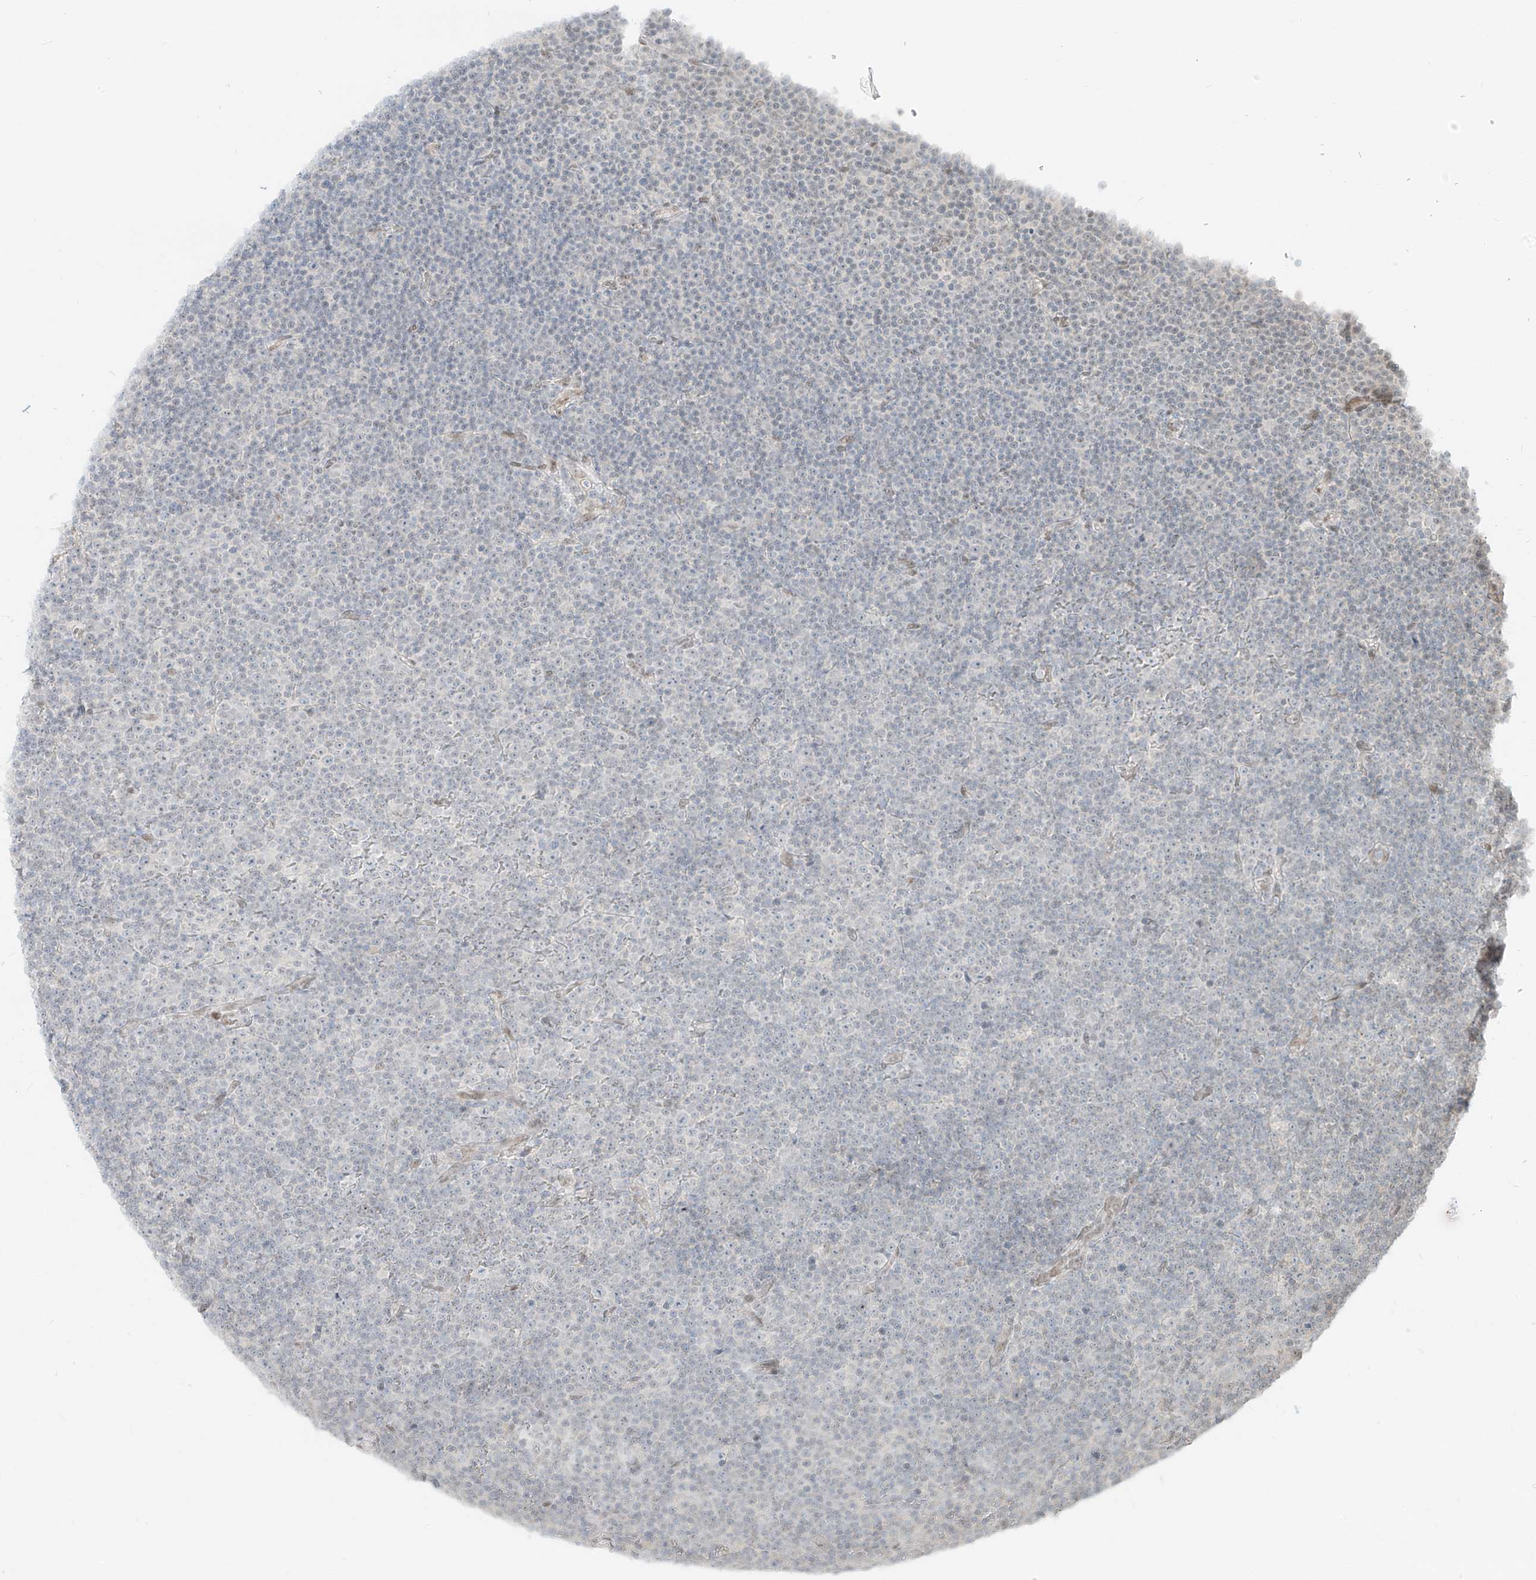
{"staining": {"intensity": "negative", "quantity": "none", "location": "none"}, "tissue": "lymphoma", "cell_type": "Tumor cells", "image_type": "cancer", "snomed": [{"axis": "morphology", "description": "Malignant lymphoma, non-Hodgkin's type, Low grade"}, {"axis": "topography", "description": "Lymph node"}], "caption": "Histopathology image shows no protein expression in tumor cells of malignant lymphoma, non-Hodgkin's type (low-grade) tissue.", "gene": "ZNF774", "patient": {"sex": "female", "age": 67}}